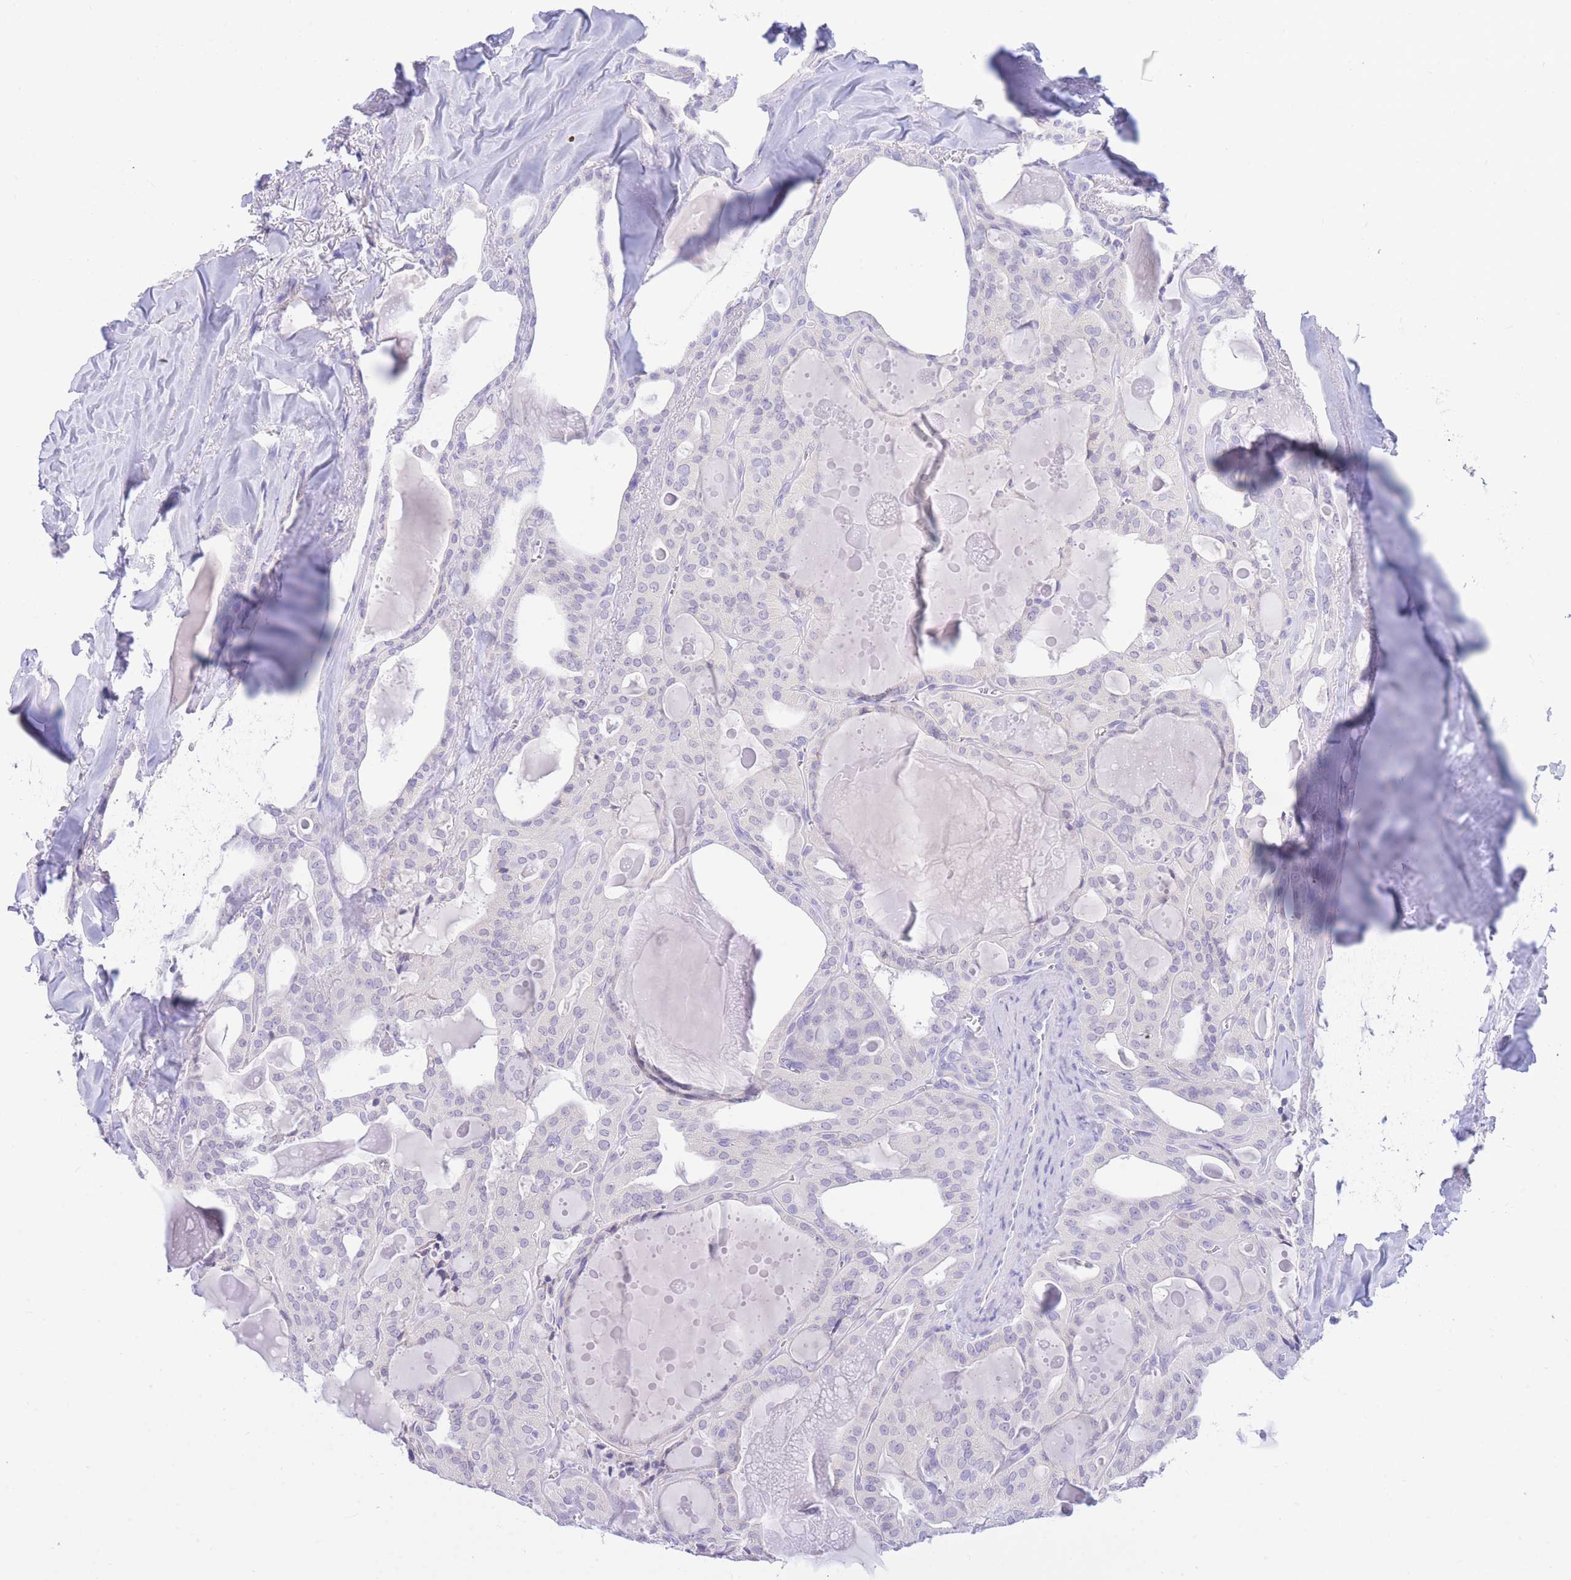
{"staining": {"intensity": "negative", "quantity": "none", "location": "none"}, "tissue": "thyroid cancer", "cell_type": "Tumor cells", "image_type": "cancer", "snomed": [{"axis": "morphology", "description": "Papillary adenocarcinoma, NOS"}, {"axis": "topography", "description": "Thyroid gland"}], "caption": "This photomicrograph is of thyroid papillary adenocarcinoma stained with immunohistochemistry to label a protein in brown with the nuclei are counter-stained blue. There is no expression in tumor cells.", "gene": "SSUH2", "patient": {"sex": "male", "age": 52}}